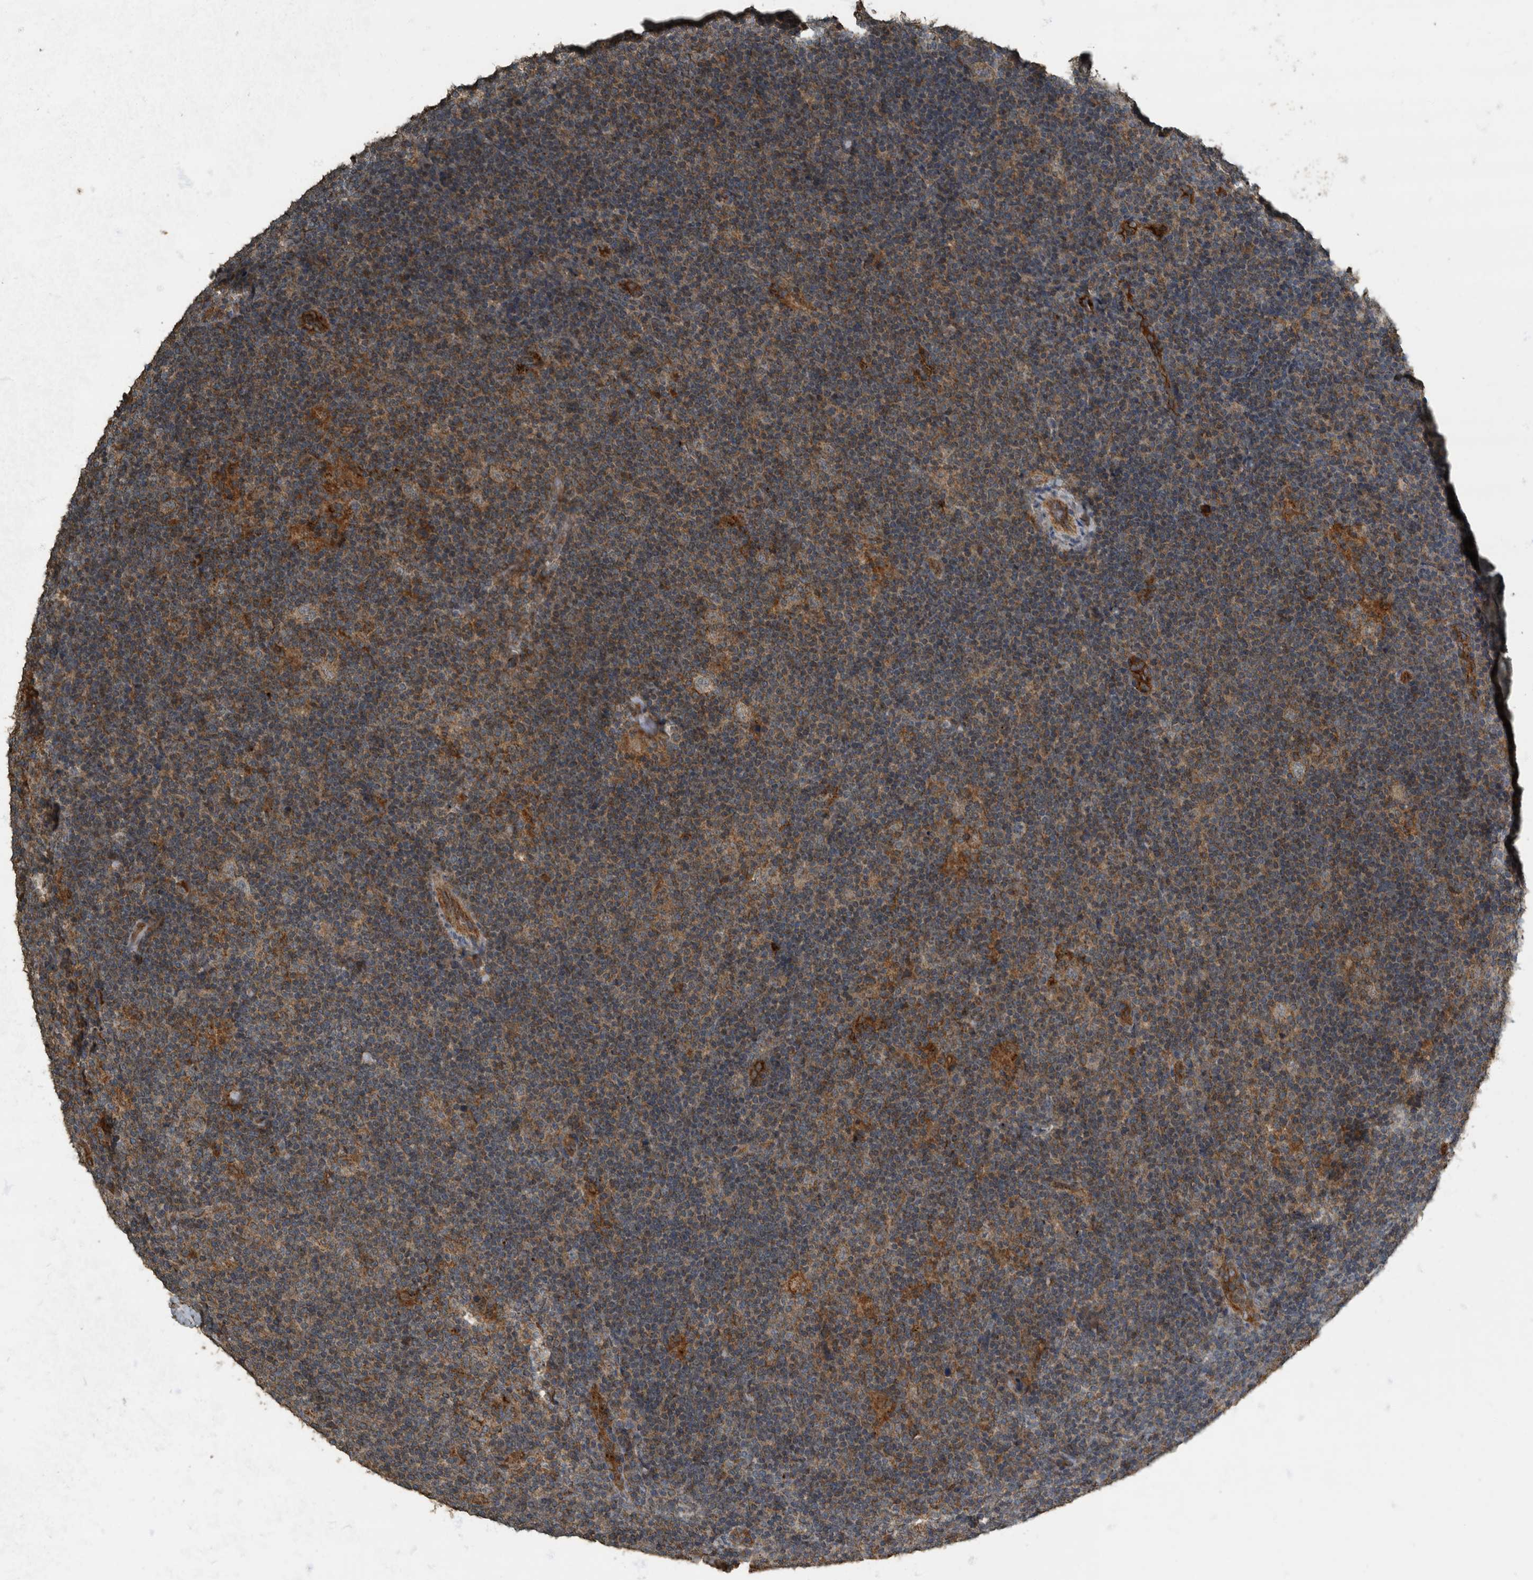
{"staining": {"intensity": "moderate", "quantity": "<25%", "location": "cytoplasmic/membranous"}, "tissue": "lymphoma", "cell_type": "Tumor cells", "image_type": "cancer", "snomed": [{"axis": "morphology", "description": "Hodgkin's disease, NOS"}, {"axis": "topography", "description": "Lymph node"}], "caption": "Lymphoma stained with a brown dye displays moderate cytoplasmic/membranous positive positivity in approximately <25% of tumor cells.", "gene": "IL15RA", "patient": {"sex": "female", "age": 57}}